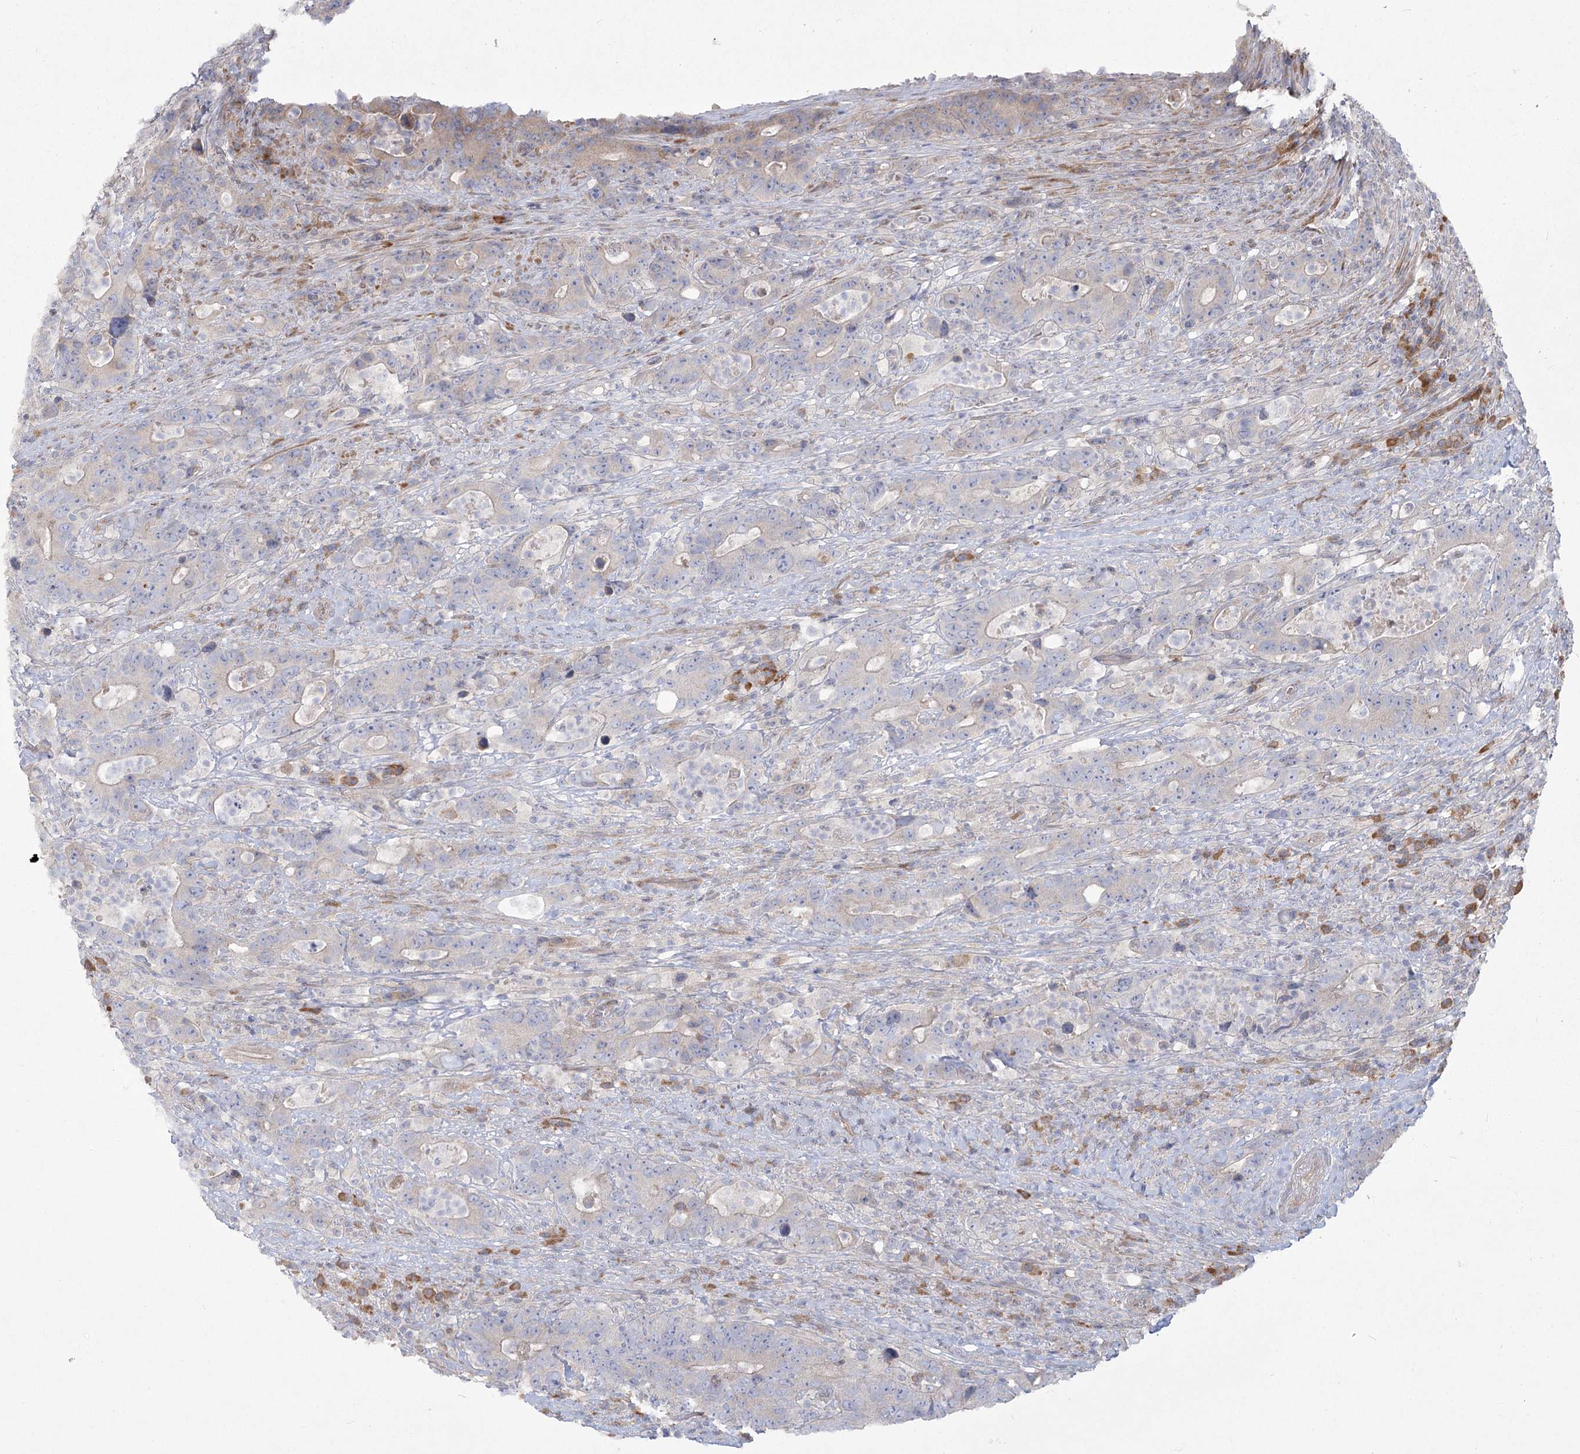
{"staining": {"intensity": "negative", "quantity": "none", "location": "none"}, "tissue": "colorectal cancer", "cell_type": "Tumor cells", "image_type": "cancer", "snomed": [{"axis": "morphology", "description": "Adenocarcinoma, NOS"}, {"axis": "topography", "description": "Colon"}], "caption": "The image reveals no staining of tumor cells in adenocarcinoma (colorectal).", "gene": "CAMTA1", "patient": {"sex": "female", "age": 75}}